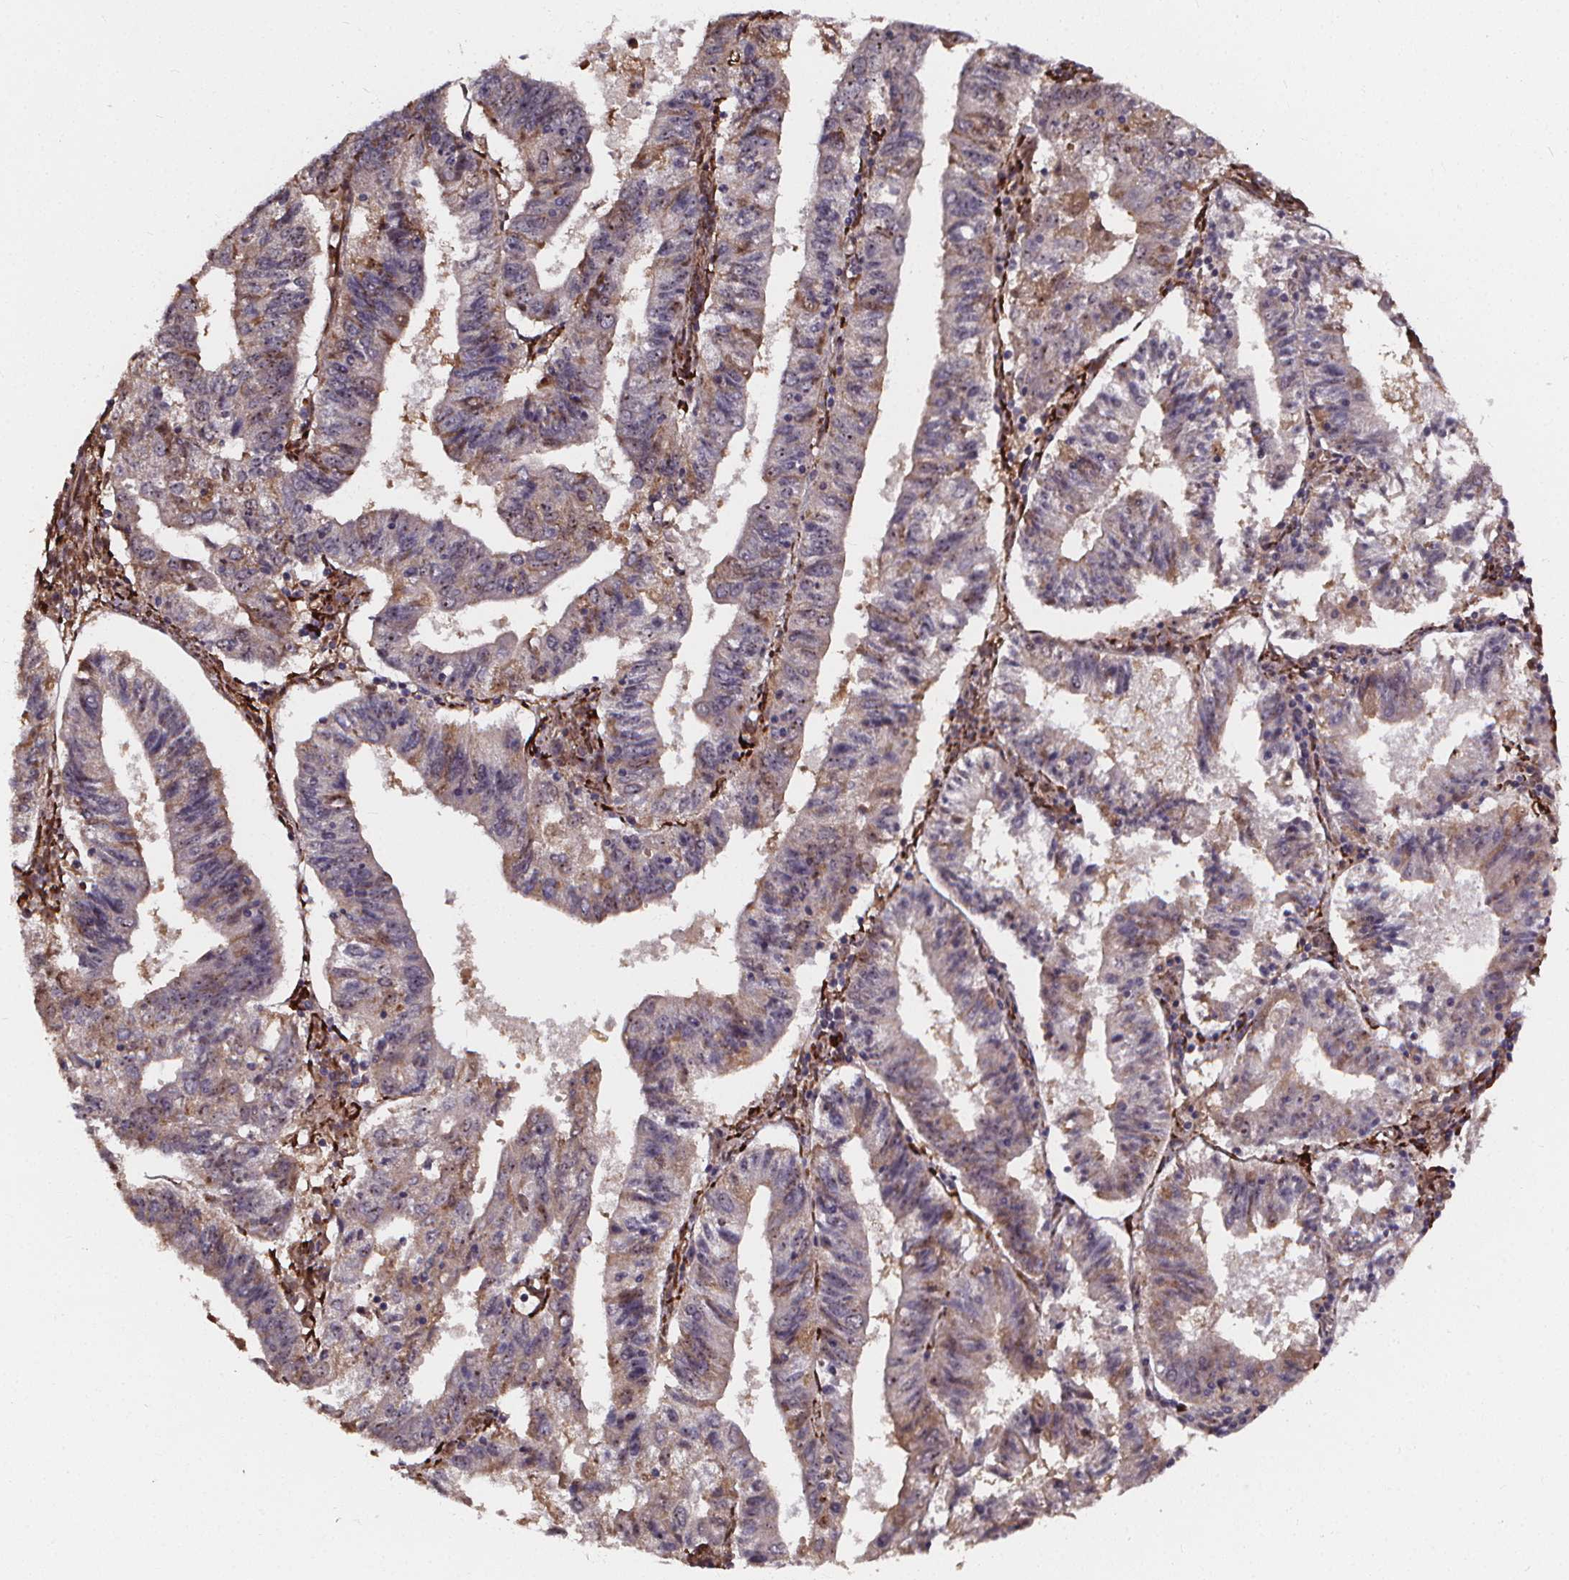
{"staining": {"intensity": "negative", "quantity": "none", "location": "none"}, "tissue": "endometrial cancer", "cell_type": "Tumor cells", "image_type": "cancer", "snomed": [{"axis": "morphology", "description": "Adenocarcinoma, NOS"}, {"axis": "topography", "description": "Endometrium"}], "caption": "A histopathology image of human adenocarcinoma (endometrial) is negative for staining in tumor cells. (Brightfield microscopy of DAB (3,3'-diaminobenzidine) immunohistochemistry at high magnification).", "gene": "AEBP1", "patient": {"sex": "female", "age": 82}}